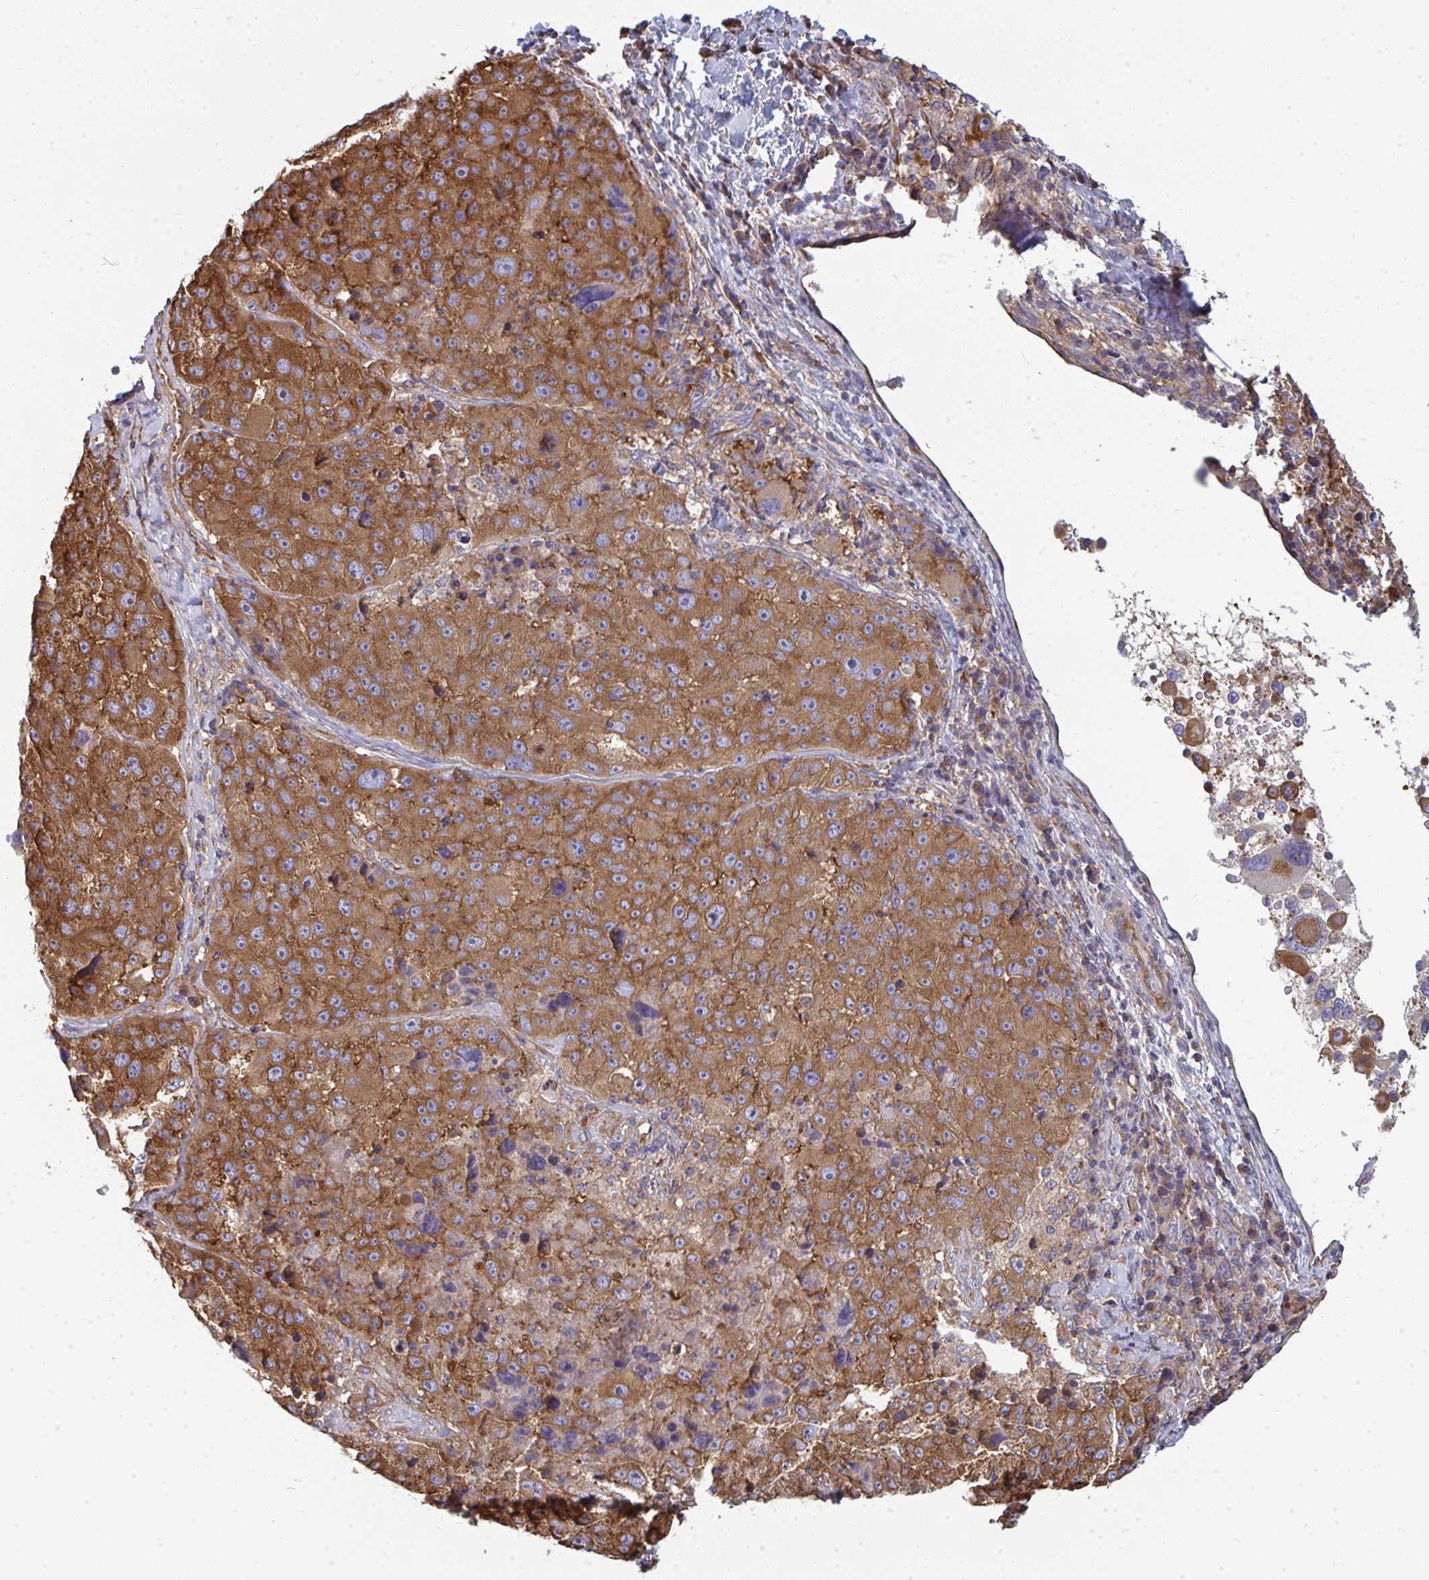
{"staining": {"intensity": "moderate", "quantity": ">75%", "location": "cytoplasmic/membranous"}, "tissue": "melanoma", "cell_type": "Tumor cells", "image_type": "cancer", "snomed": [{"axis": "morphology", "description": "Malignant melanoma, Metastatic site"}, {"axis": "topography", "description": "Lymph node"}], "caption": "A micrograph of malignant melanoma (metastatic site) stained for a protein exhibits moderate cytoplasmic/membranous brown staining in tumor cells.", "gene": "DYNC1I2", "patient": {"sex": "male", "age": 62}}